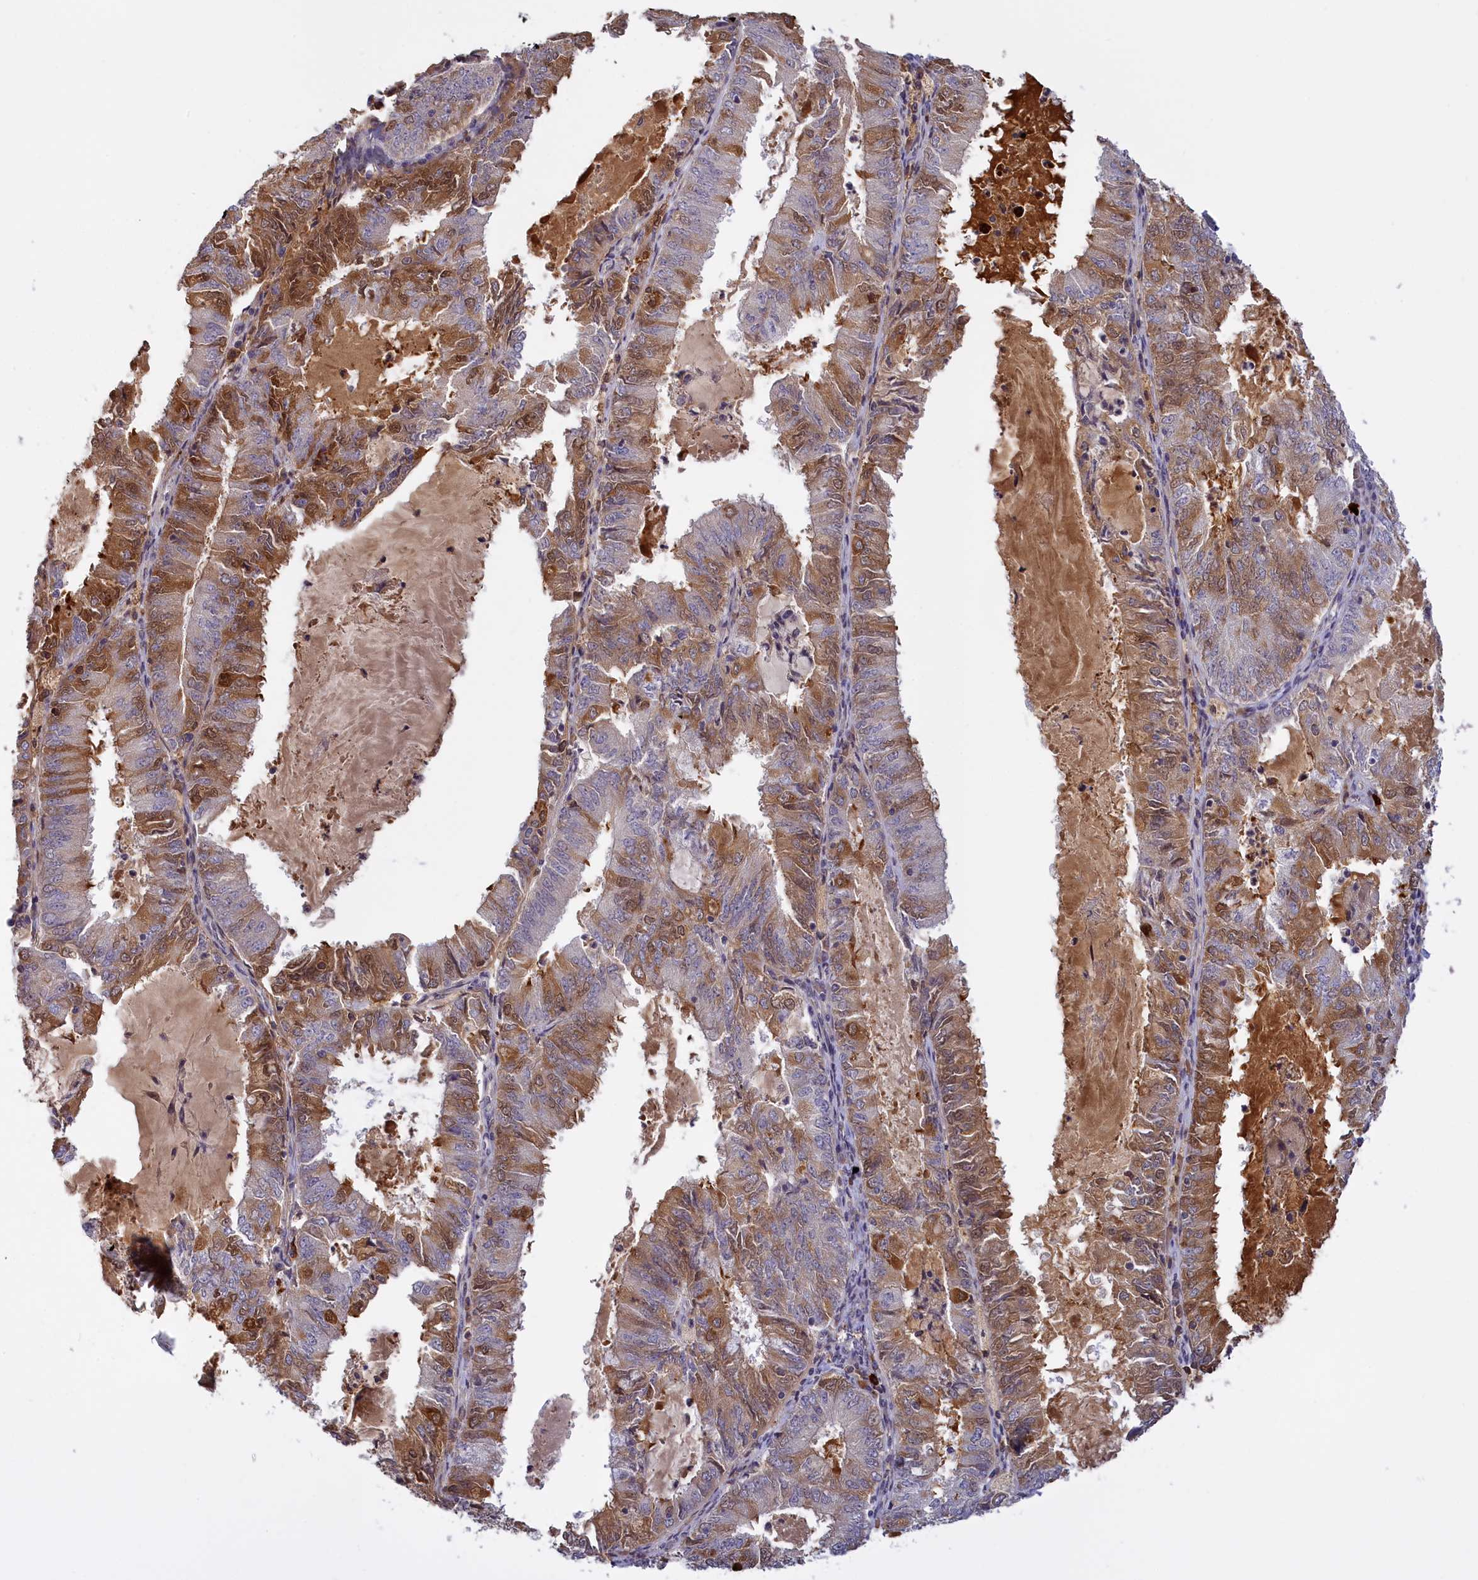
{"staining": {"intensity": "moderate", "quantity": "25%-75%", "location": "cytoplasmic/membranous,nuclear"}, "tissue": "endometrial cancer", "cell_type": "Tumor cells", "image_type": "cancer", "snomed": [{"axis": "morphology", "description": "Adenocarcinoma, NOS"}, {"axis": "topography", "description": "Endometrium"}], "caption": "About 25%-75% of tumor cells in endometrial cancer (adenocarcinoma) exhibit moderate cytoplasmic/membranous and nuclear protein expression as visualized by brown immunohistochemical staining.", "gene": "RRAD", "patient": {"sex": "female", "age": 57}}